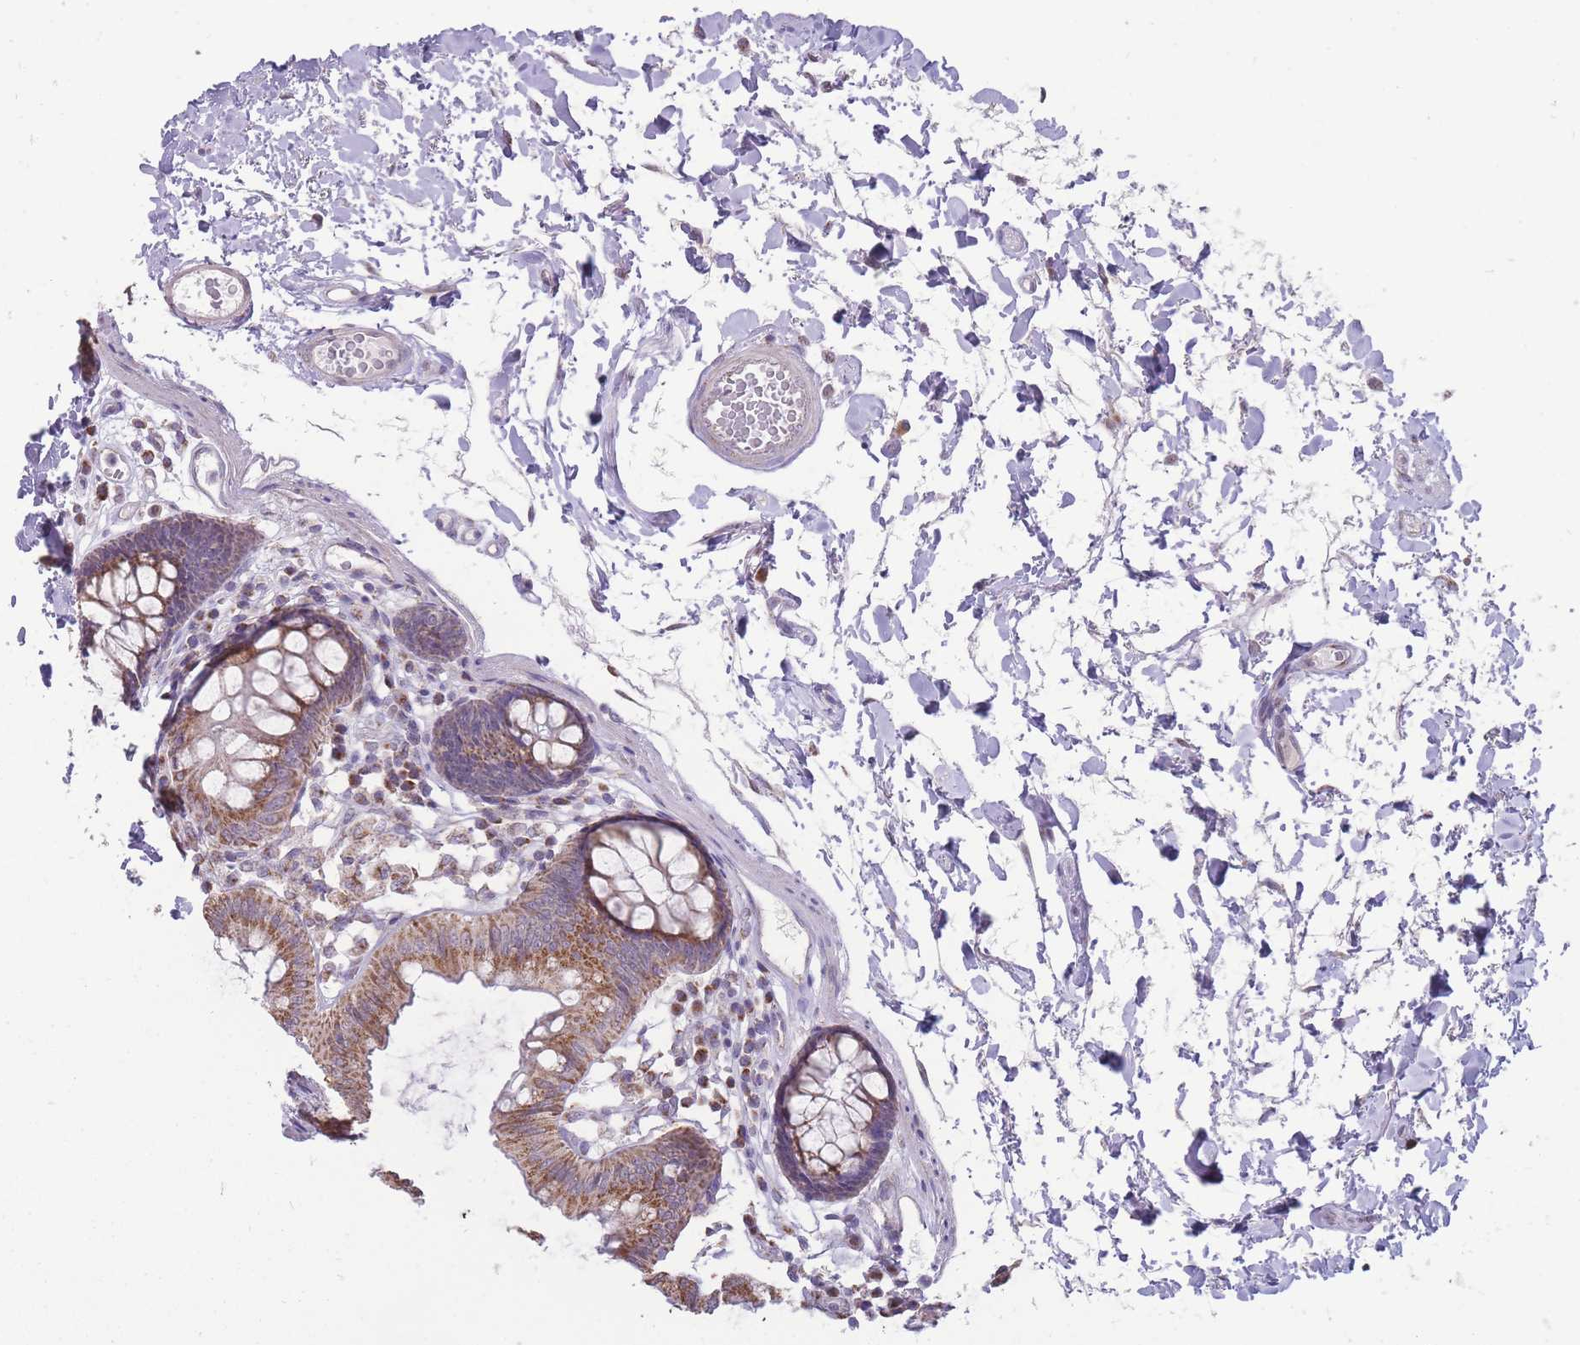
{"staining": {"intensity": "negative", "quantity": "none", "location": "none"}, "tissue": "colon", "cell_type": "Endothelial cells", "image_type": "normal", "snomed": [{"axis": "morphology", "description": "Normal tissue, NOS"}, {"axis": "topography", "description": "Colon"}], "caption": "An immunohistochemistry (IHC) histopathology image of benign colon is shown. There is no staining in endothelial cells of colon.", "gene": "NELL1", "patient": {"sex": "male", "age": 84}}